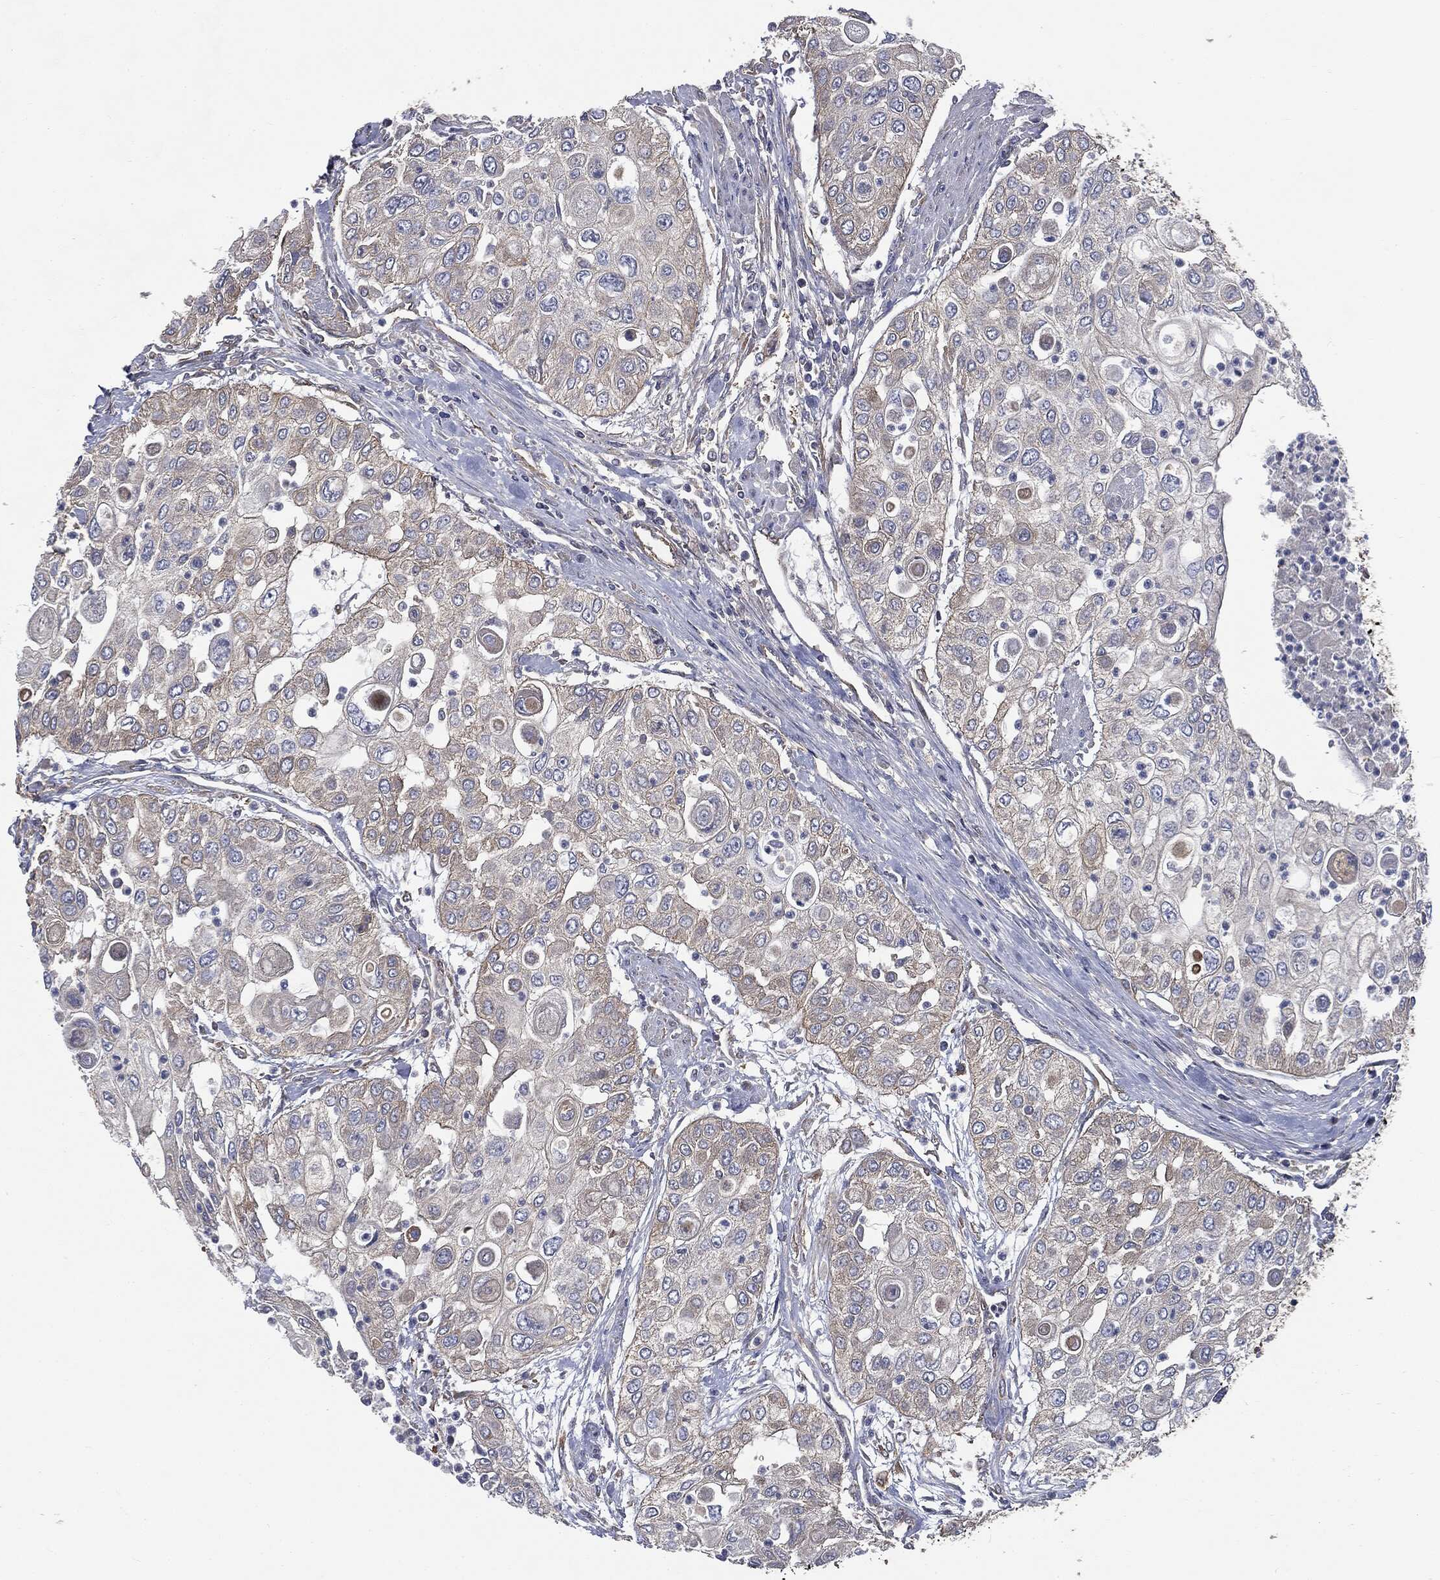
{"staining": {"intensity": "weak", "quantity": "<25%", "location": "cytoplasmic/membranous"}, "tissue": "urothelial cancer", "cell_type": "Tumor cells", "image_type": "cancer", "snomed": [{"axis": "morphology", "description": "Urothelial carcinoma, High grade"}, {"axis": "topography", "description": "Urinary bladder"}], "caption": "High-grade urothelial carcinoma stained for a protein using immunohistochemistry exhibits no expression tumor cells.", "gene": "EPS15L1", "patient": {"sex": "female", "age": 79}}